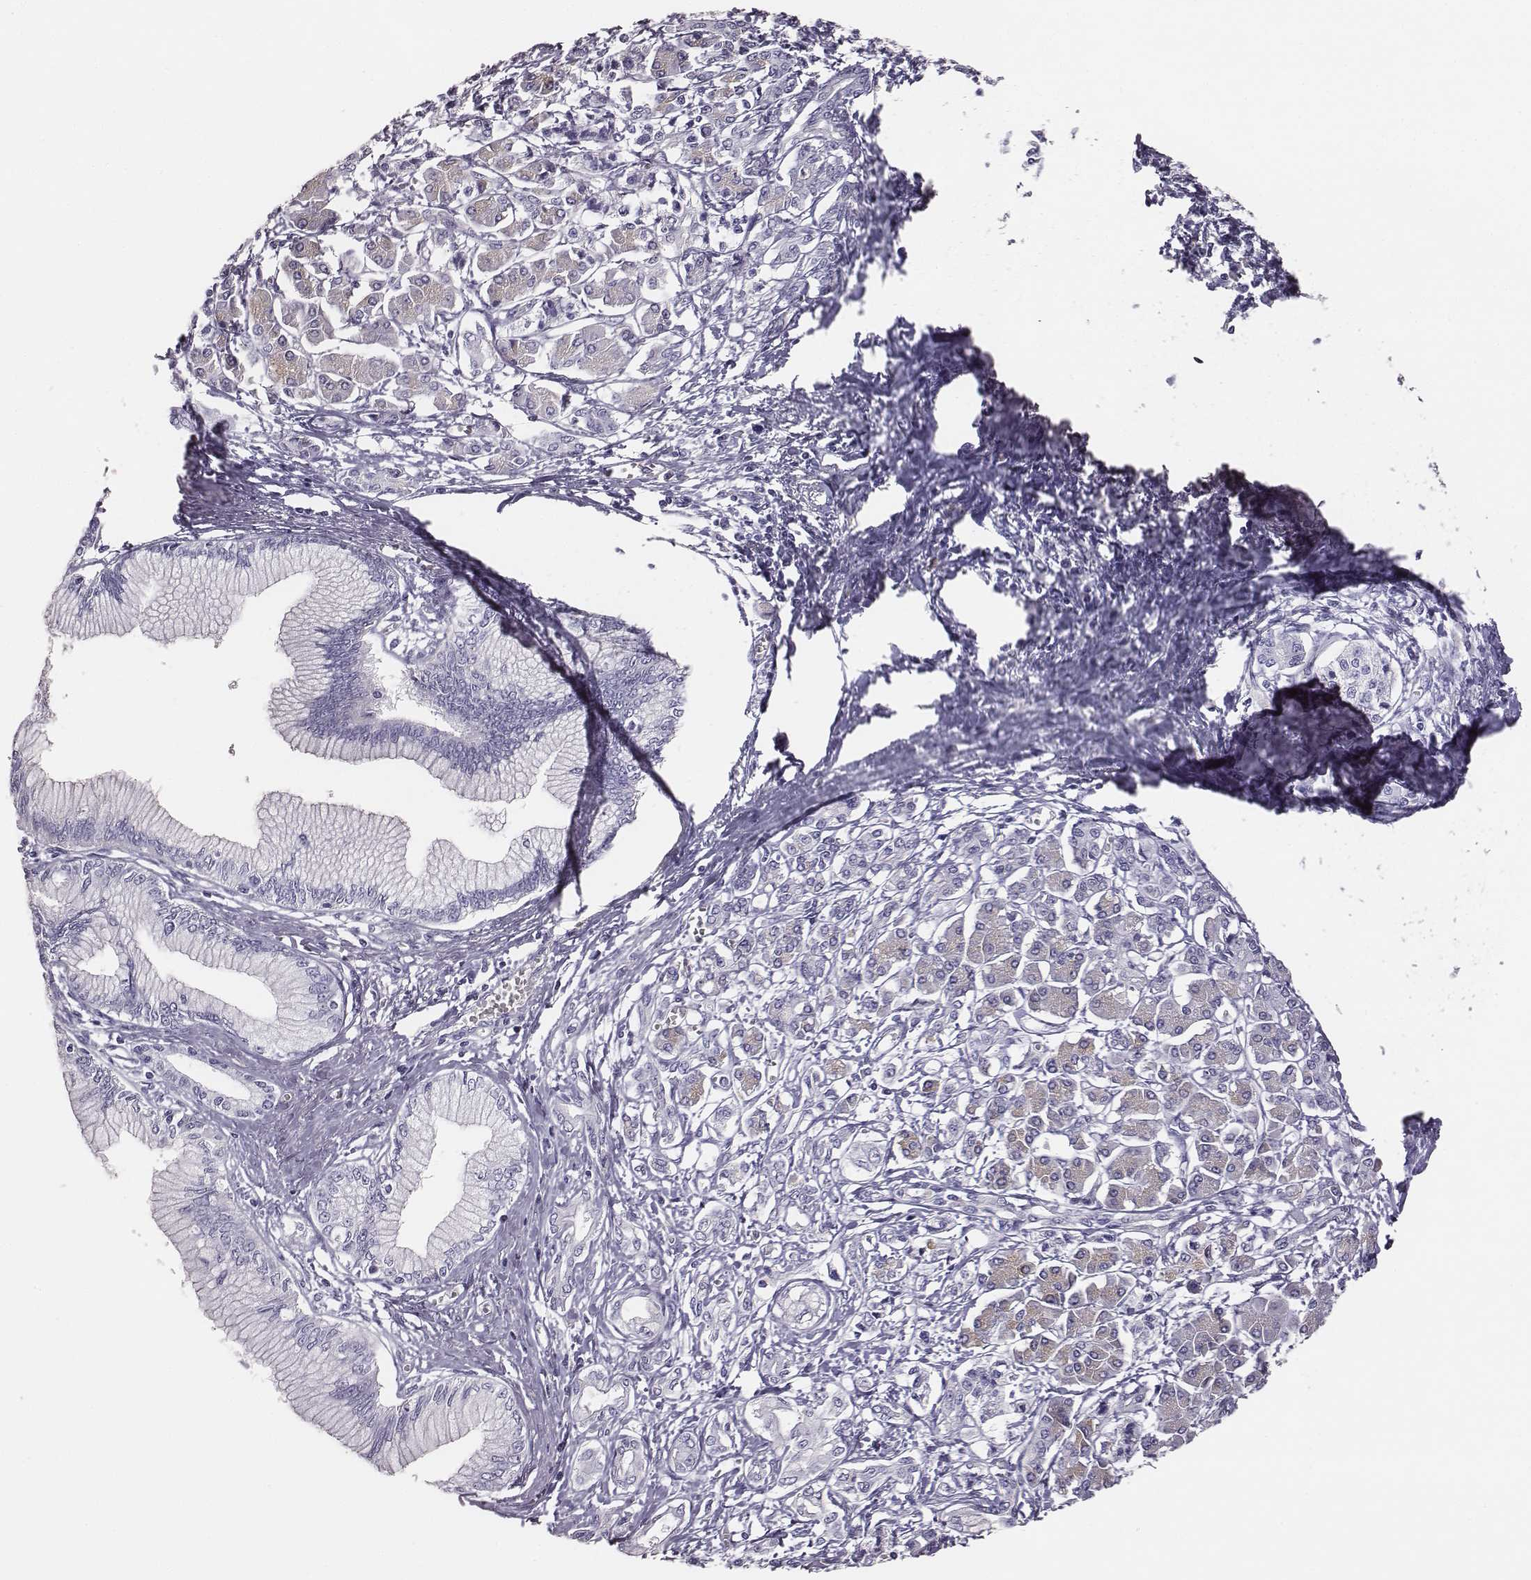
{"staining": {"intensity": "negative", "quantity": "none", "location": "none"}, "tissue": "pancreatic cancer", "cell_type": "Tumor cells", "image_type": "cancer", "snomed": [{"axis": "morphology", "description": "Adenocarcinoma, NOS"}, {"axis": "topography", "description": "Pancreas"}], "caption": "Histopathology image shows no significant protein expression in tumor cells of pancreatic cancer.", "gene": "GUCA1A", "patient": {"sex": "female", "age": 68}}